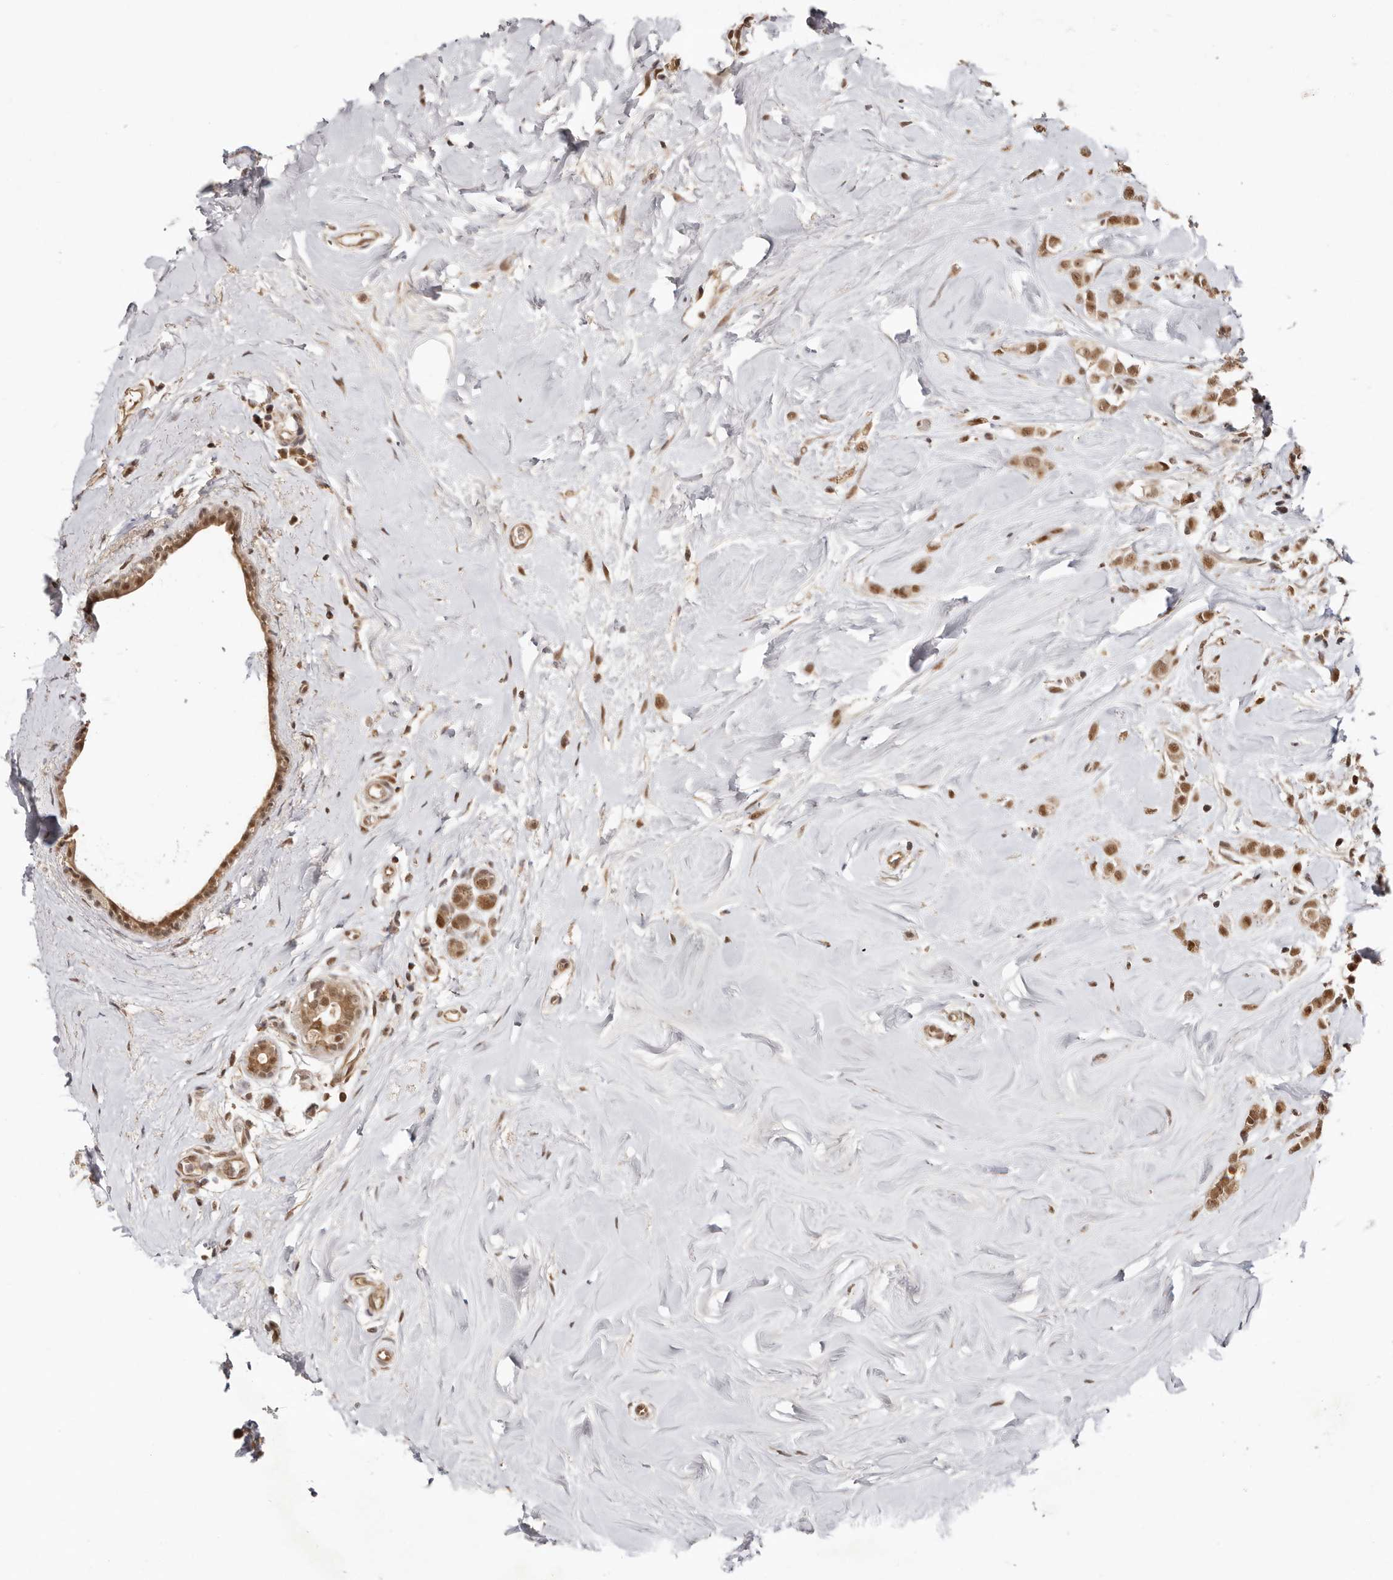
{"staining": {"intensity": "moderate", "quantity": ">75%", "location": "cytoplasmic/membranous,nuclear"}, "tissue": "breast cancer", "cell_type": "Tumor cells", "image_type": "cancer", "snomed": [{"axis": "morphology", "description": "Lobular carcinoma"}, {"axis": "topography", "description": "Breast"}], "caption": "Protein staining exhibits moderate cytoplasmic/membranous and nuclear expression in about >75% of tumor cells in breast cancer.", "gene": "MED8", "patient": {"sex": "female", "age": 47}}